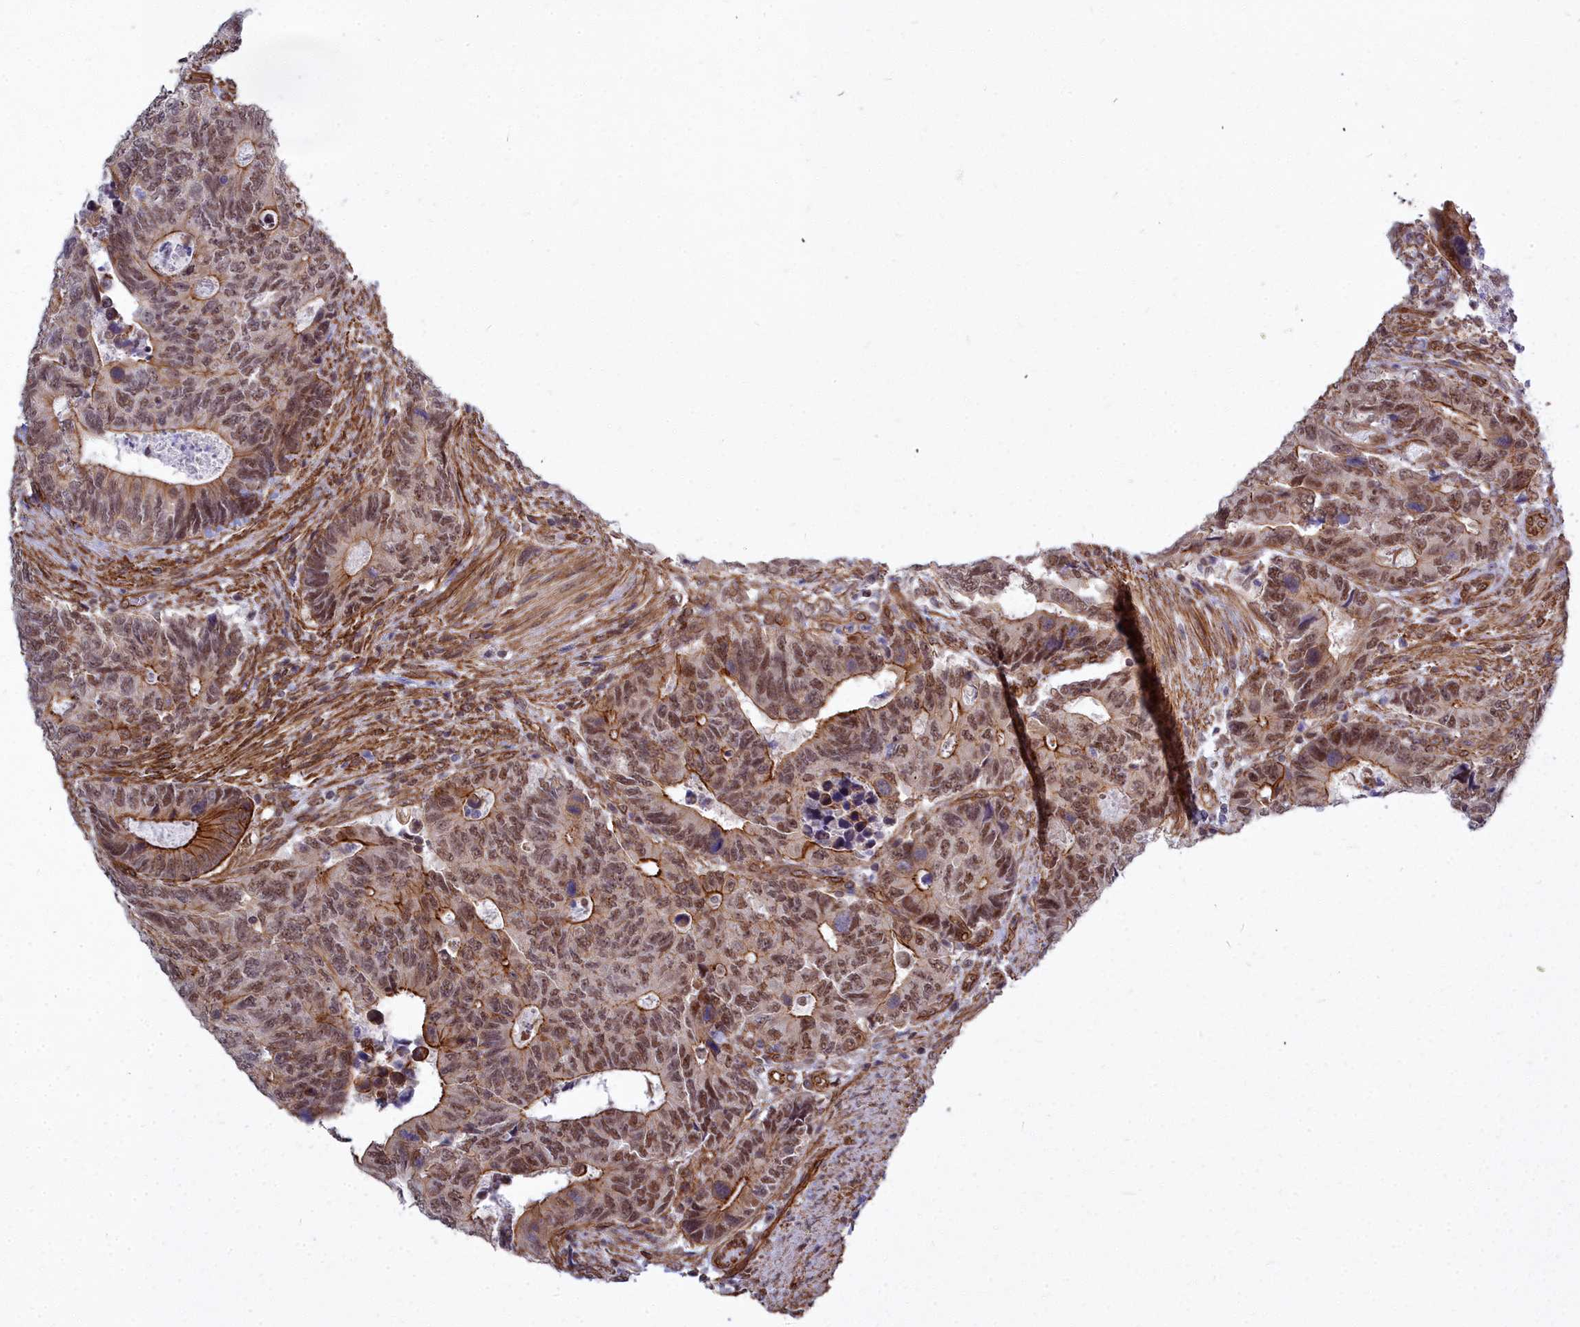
{"staining": {"intensity": "moderate", "quantity": ">75%", "location": "cytoplasmic/membranous,nuclear"}, "tissue": "colorectal cancer", "cell_type": "Tumor cells", "image_type": "cancer", "snomed": [{"axis": "morphology", "description": "Adenocarcinoma, NOS"}, {"axis": "topography", "description": "Colon"}], "caption": "A photomicrograph showing moderate cytoplasmic/membranous and nuclear positivity in approximately >75% of tumor cells in colorectal adenocarcinoma, as visualized by brown immunohistochemical staining.", "gene": "YJU2", "patient": {"sex": "male", "age": 87}}